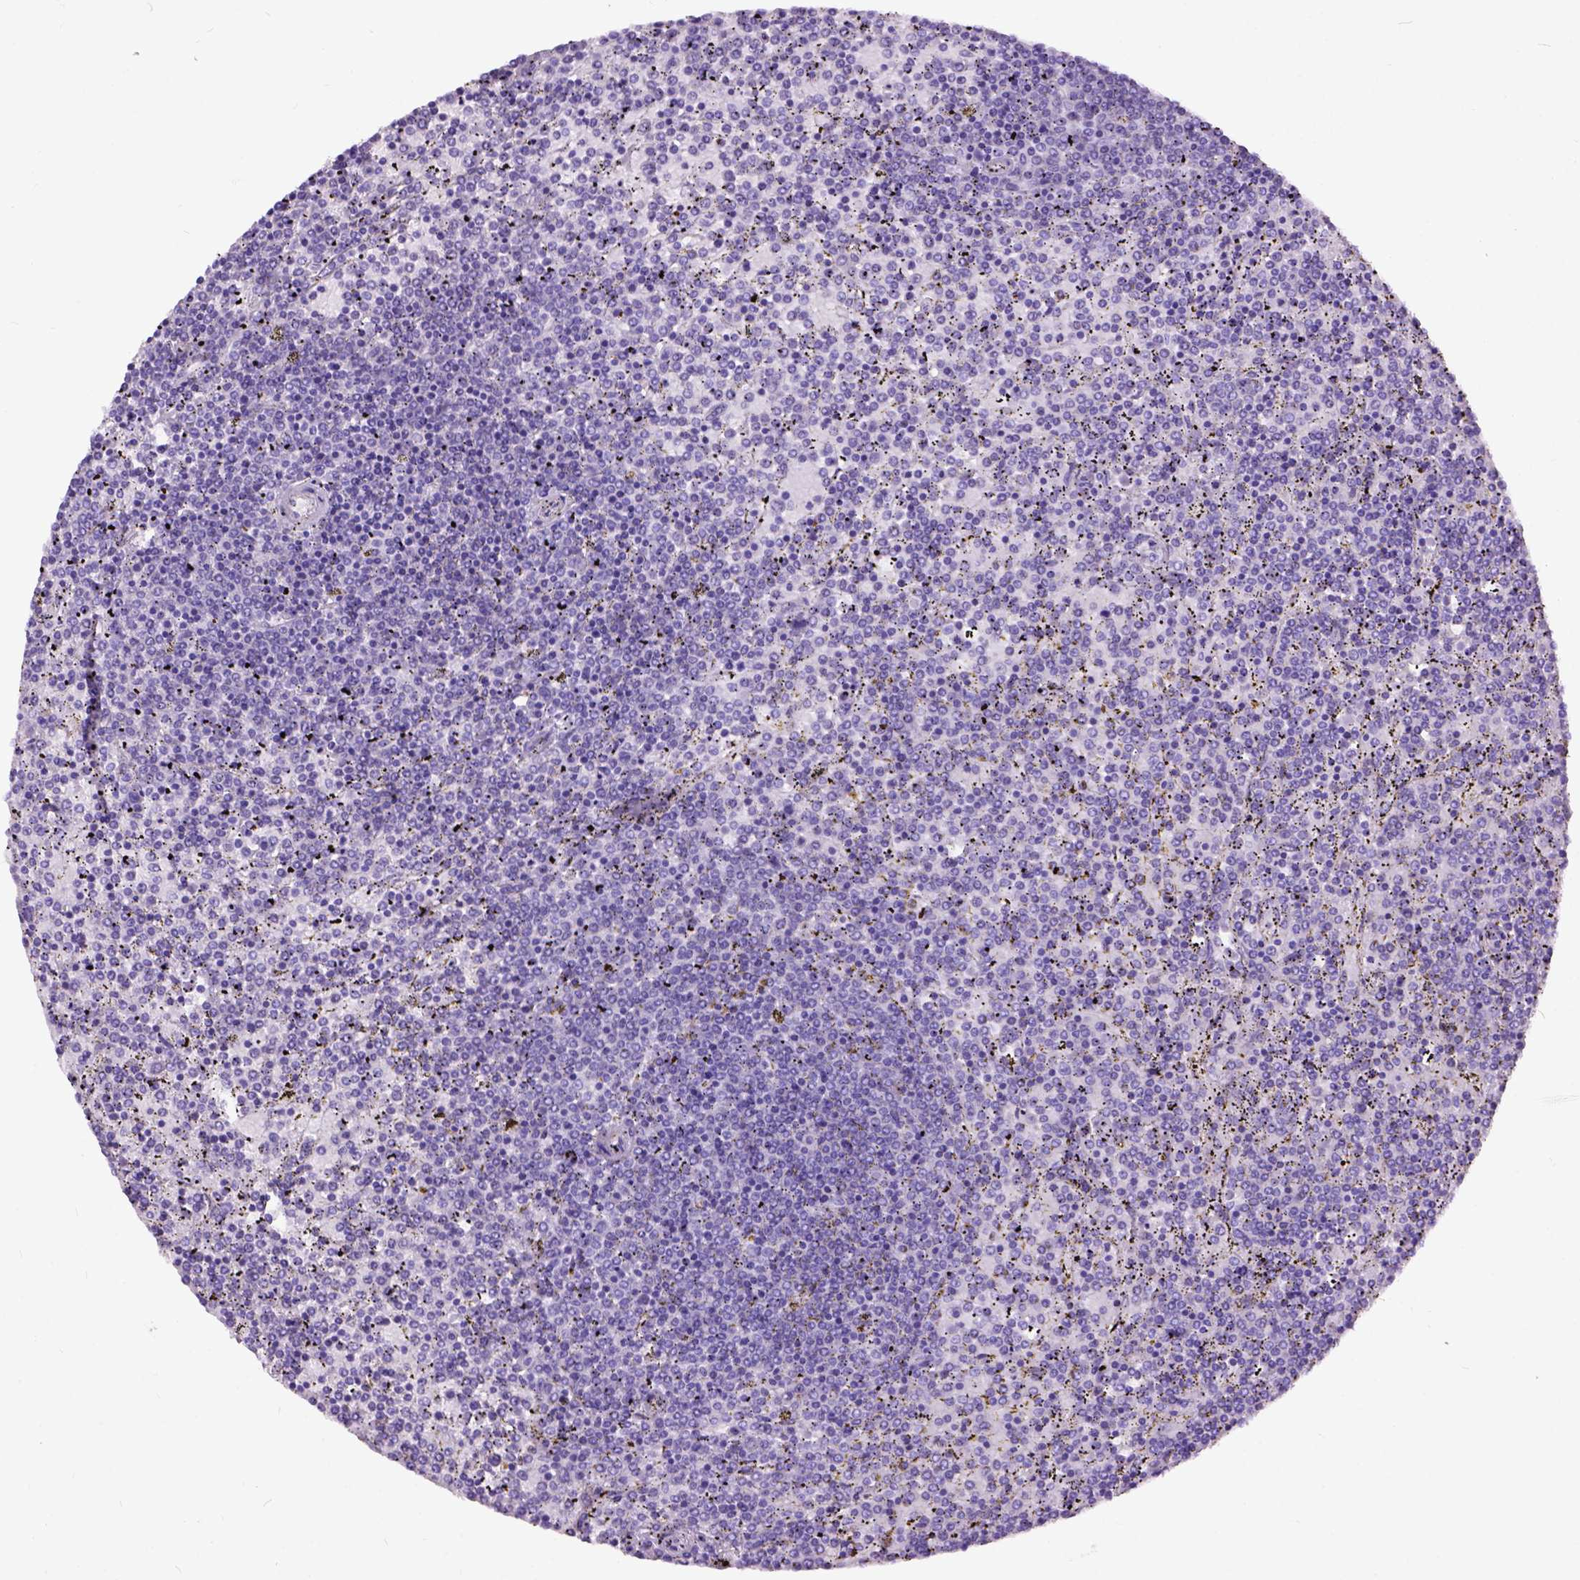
{"staining": {"intensity": "negative", "quantity": "none", "location": "none"}, "tissue": "lymphoma", "cell_type": "Tumor cells", "image_type": "cancer", "snomed": [{"axis": "morphology", "description": "Malignant lymphoma, non-Hodgkin's type, Low grade"}, {"axis": "topography", "description": "Spleen"}], "caption": "Immunohistochemical staining of human lymphoma reveals no significant staining in tumor cells.", "gene": "MAPT", "patient": {"sex": "female", "age": 77}}